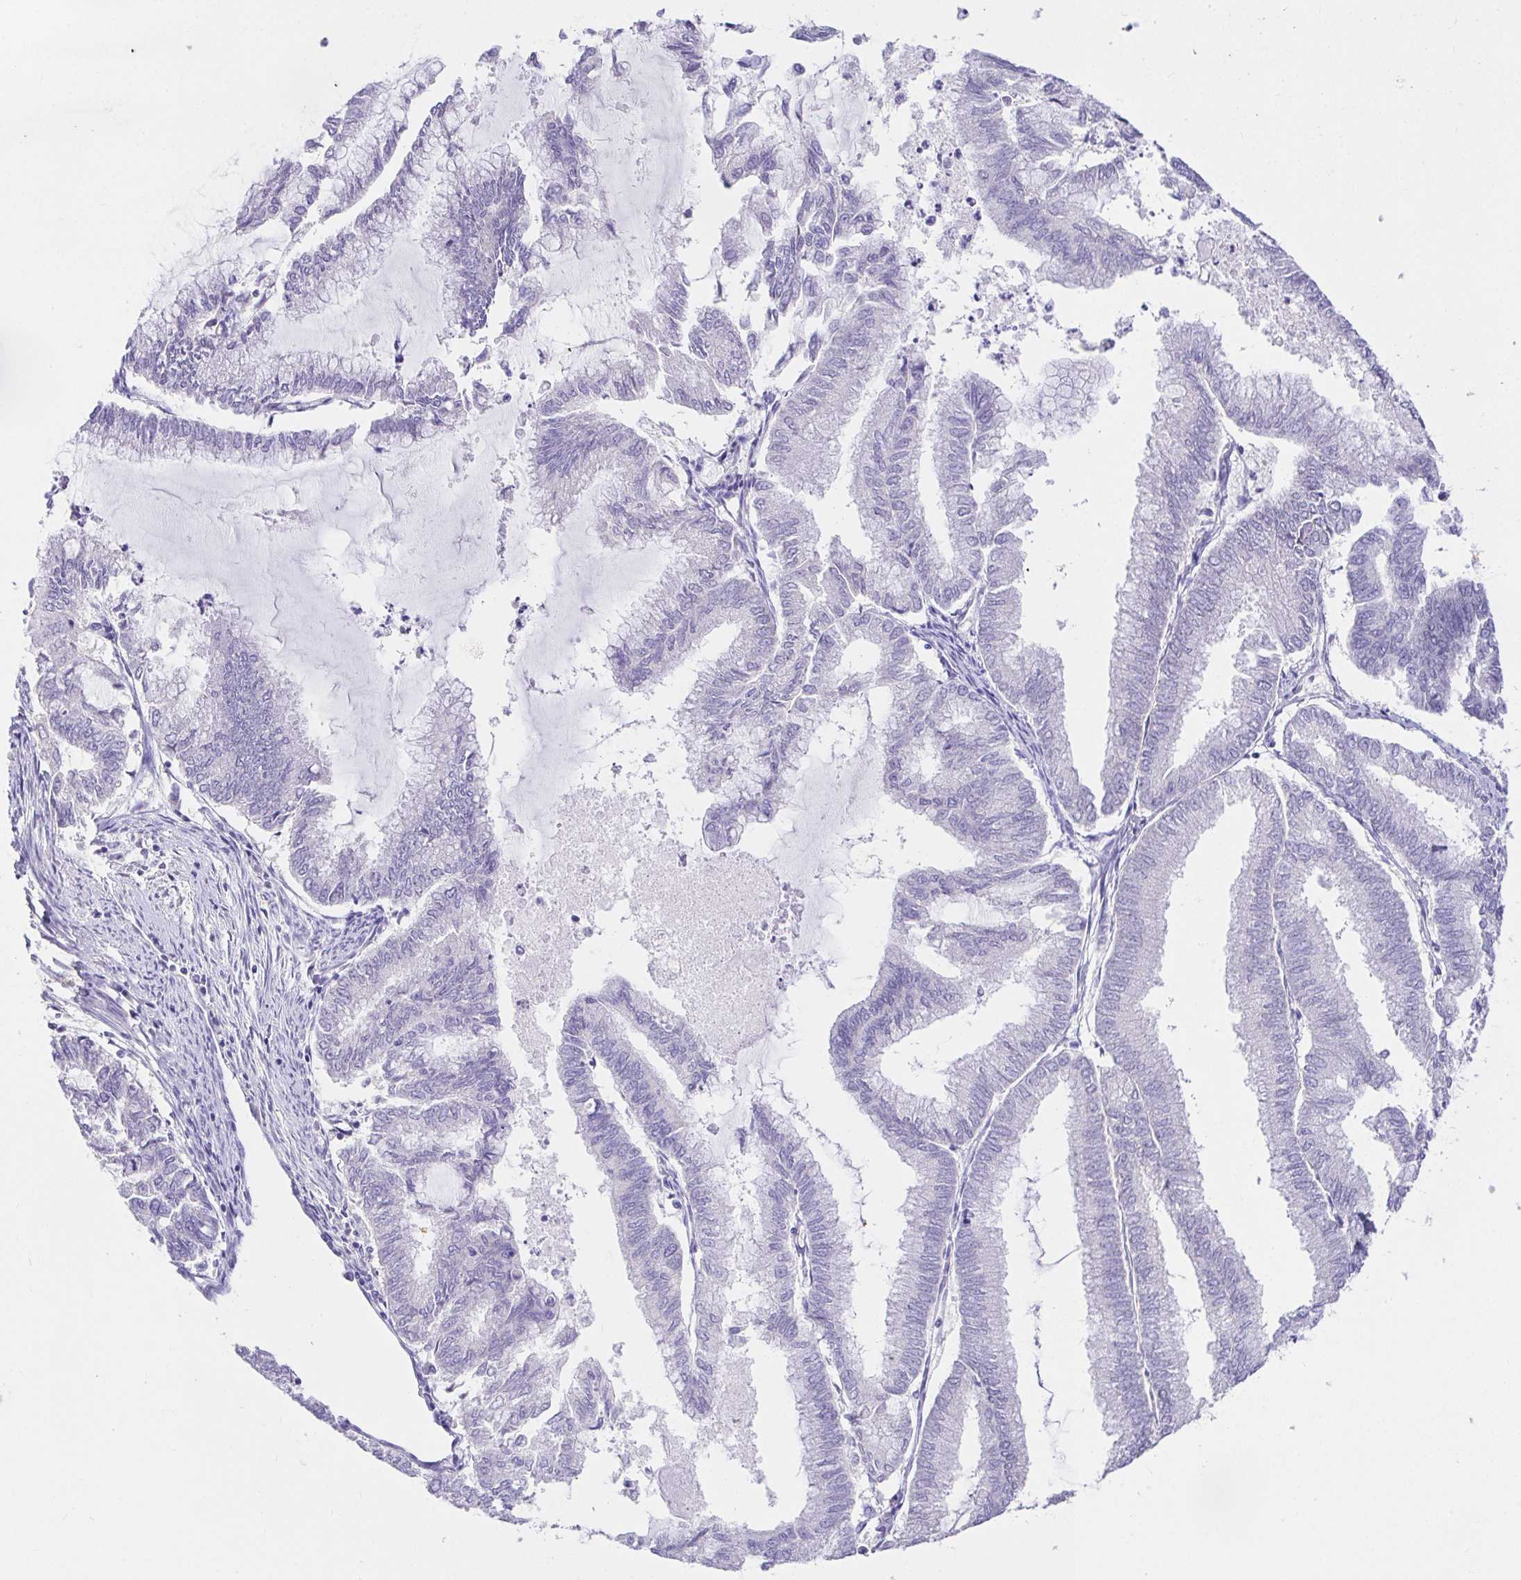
{"staining": {"intensity": "negative", "quantity": "none", "location": "none"}, "tissue": "endometrial cancer", "cell_type": "Tumor cells", "image_type": "cancer", "snomed": [{"axis": "morphology", "description": "Adenocarcinoma, NOS"}, {"axis": "topography", "description": "Endometrium"}], "caption": "Endometrial cancer was stained to show a protein in brown. There is no significant staining in tumor cells.", "gene": "CDO1", "patient": {"sex": "female", "age": 79}}